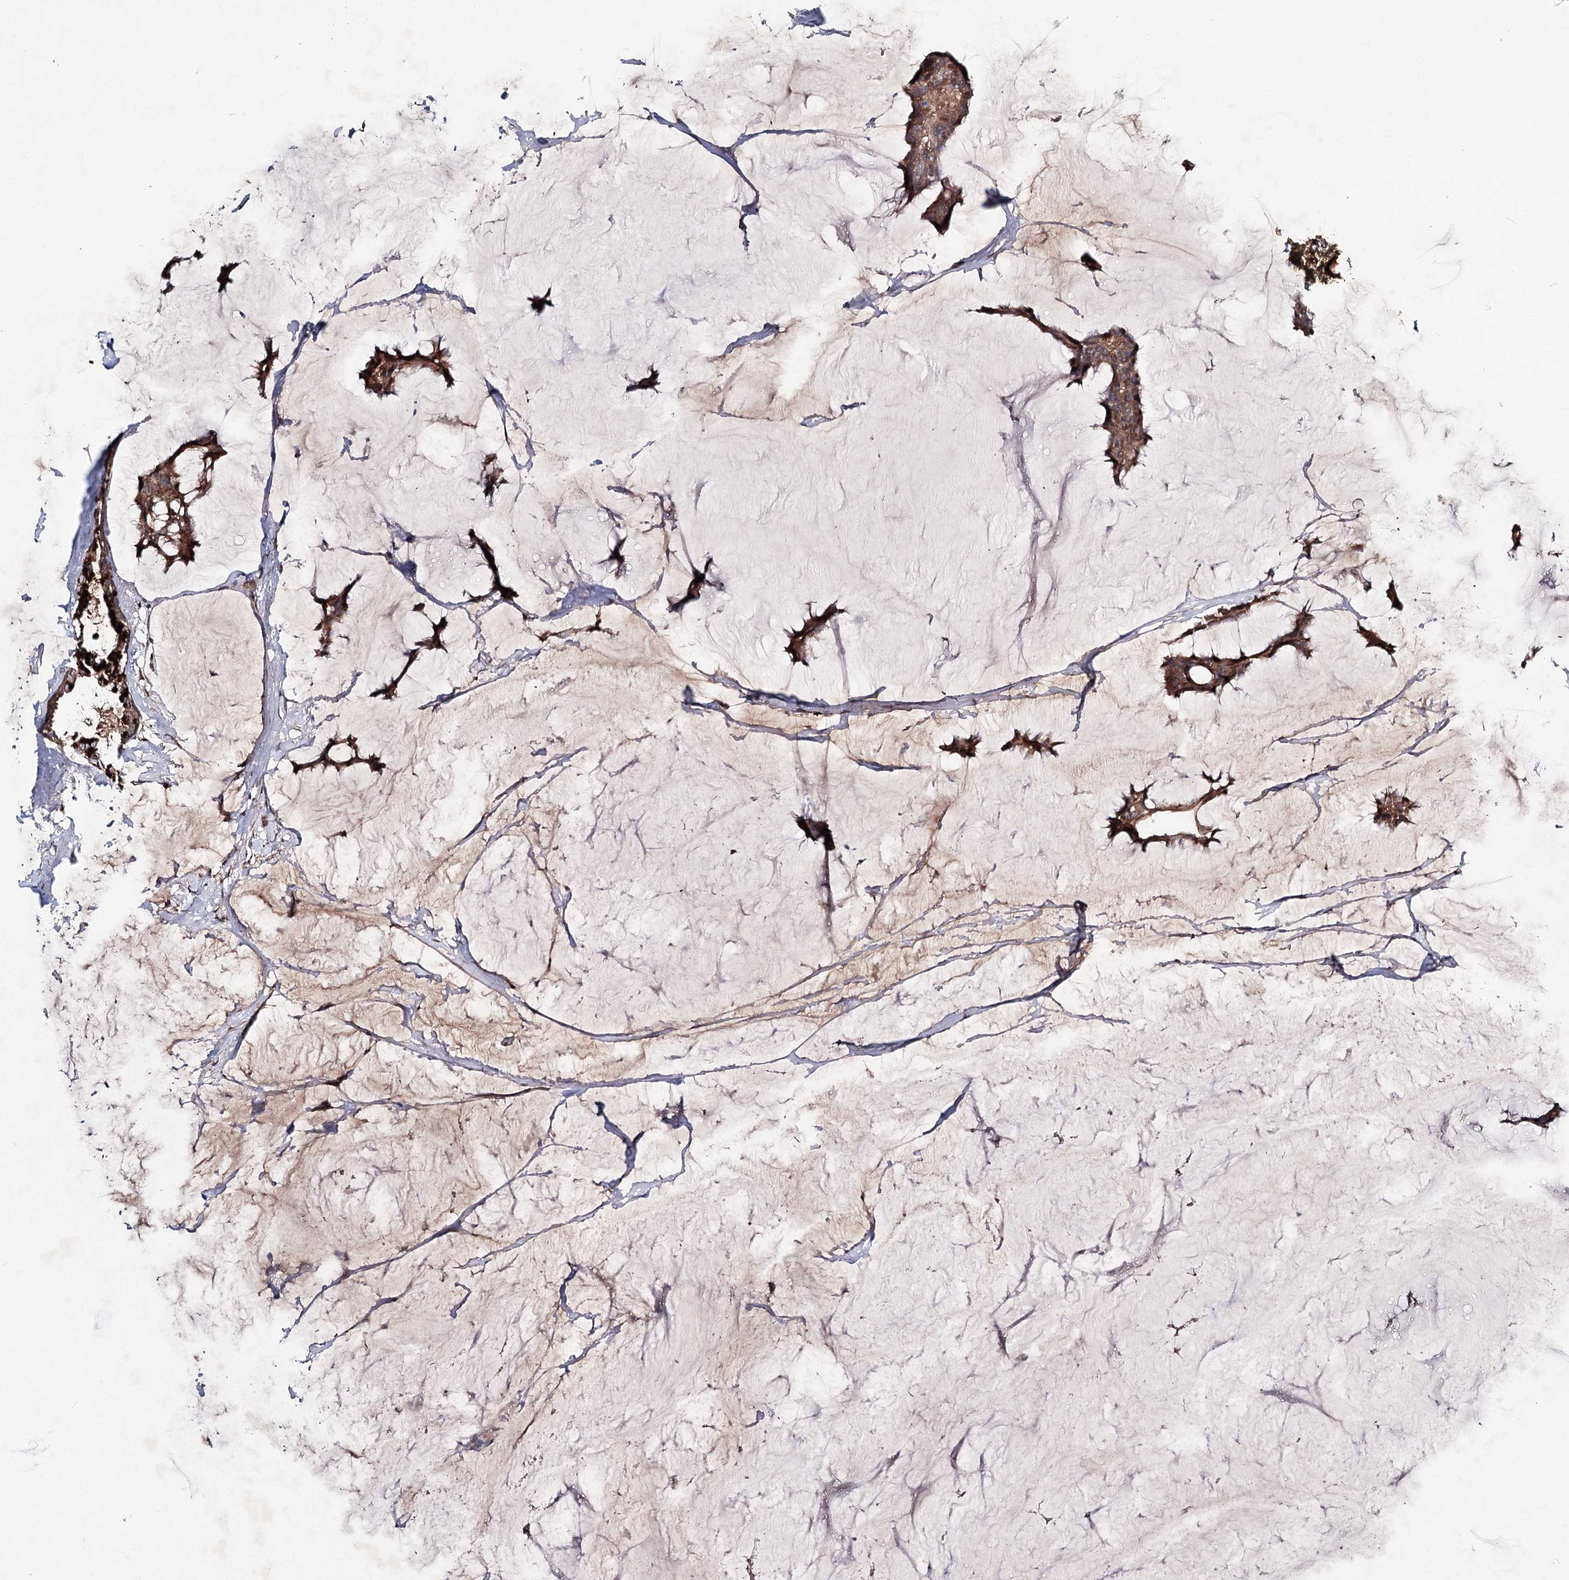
{"staining": {"intensity": "strong", "quantity": ">75%", "location": "cytoplasmic/membranous"}, "tissue": "breast cancer", "cell_type": "Tumor cells", "image_type": "cancer", "snomed": [{"axis": "morphology", "description": "Duct carcinoma"}, {"axis": "topography", "description": "Breast"}], "caption": "IHC micrograph of neoplastic tissue: breast infiltrating ductal carcinoma stained using IHC exhibits high levels of strong protein expression localized specifically in the cytoplasmic/membranous of tumor cells, appearing as a cytoplasmic/membranous brown color.", "gene": "MSANTD2", "patient": {"sex": "female", "age": 93}}